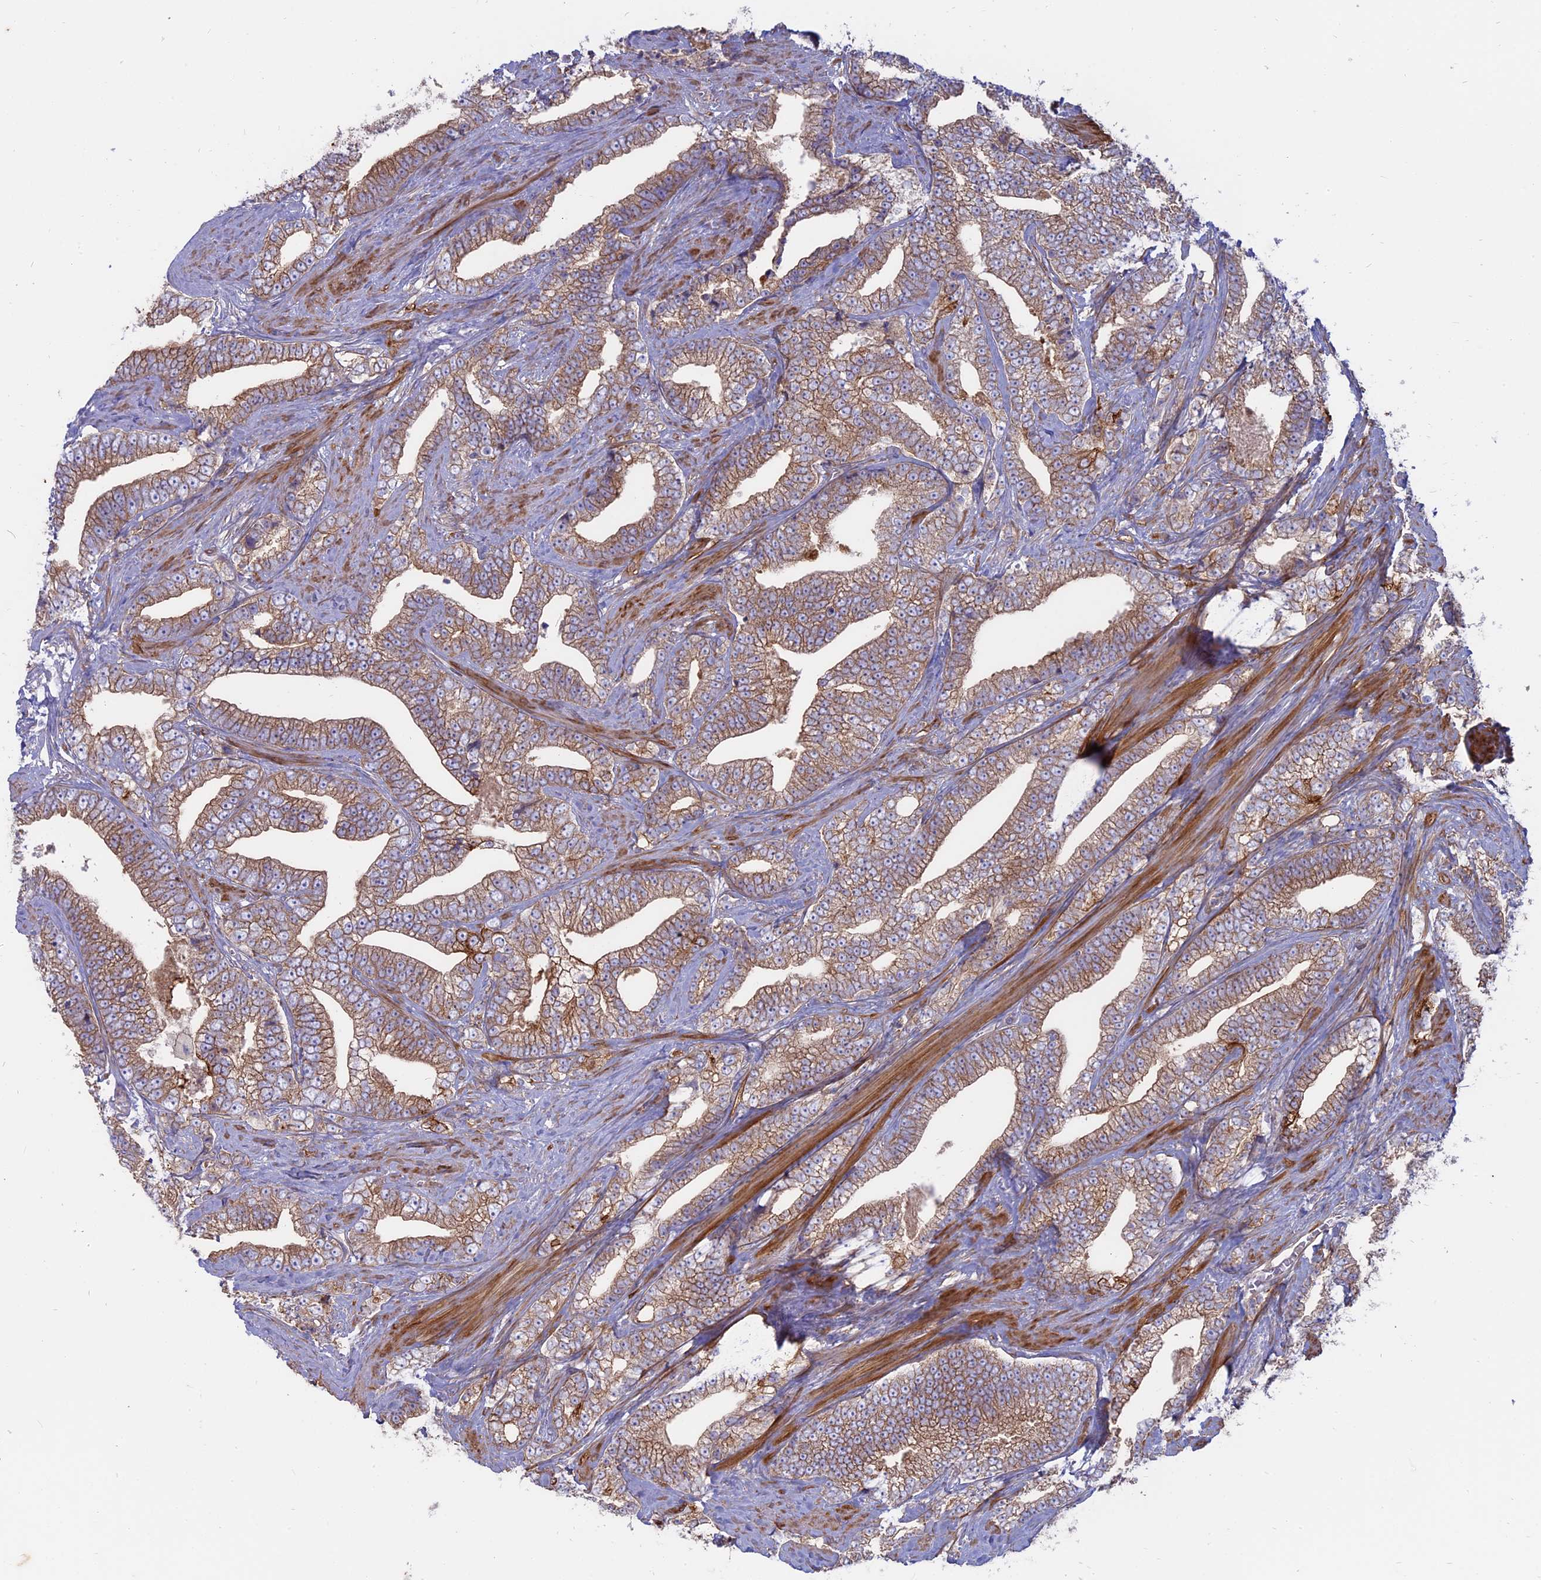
{"staining": {"intensity": "strong", "quantity": ">75%", "location": "cytoplasmic/membranous"}, "tissue": "prostate cancer", "cell_type": "Tumor cells", "image_type": "cancer", "snomed": [{"axis": "morphology", "description": "Adenocarcinoma, High grade"}, {"axis": "topography", "description": "Prostate and seminal vesicle, NOS"}], "caption": "This is a histology image of immunohistochemistry (IHC) staining of prostate cancer, which shows strong staining in the cytoplasmic/membranous of tumor cells.", "gene": "MYO5B", "patient": {"sex": "male", "age": 67}}